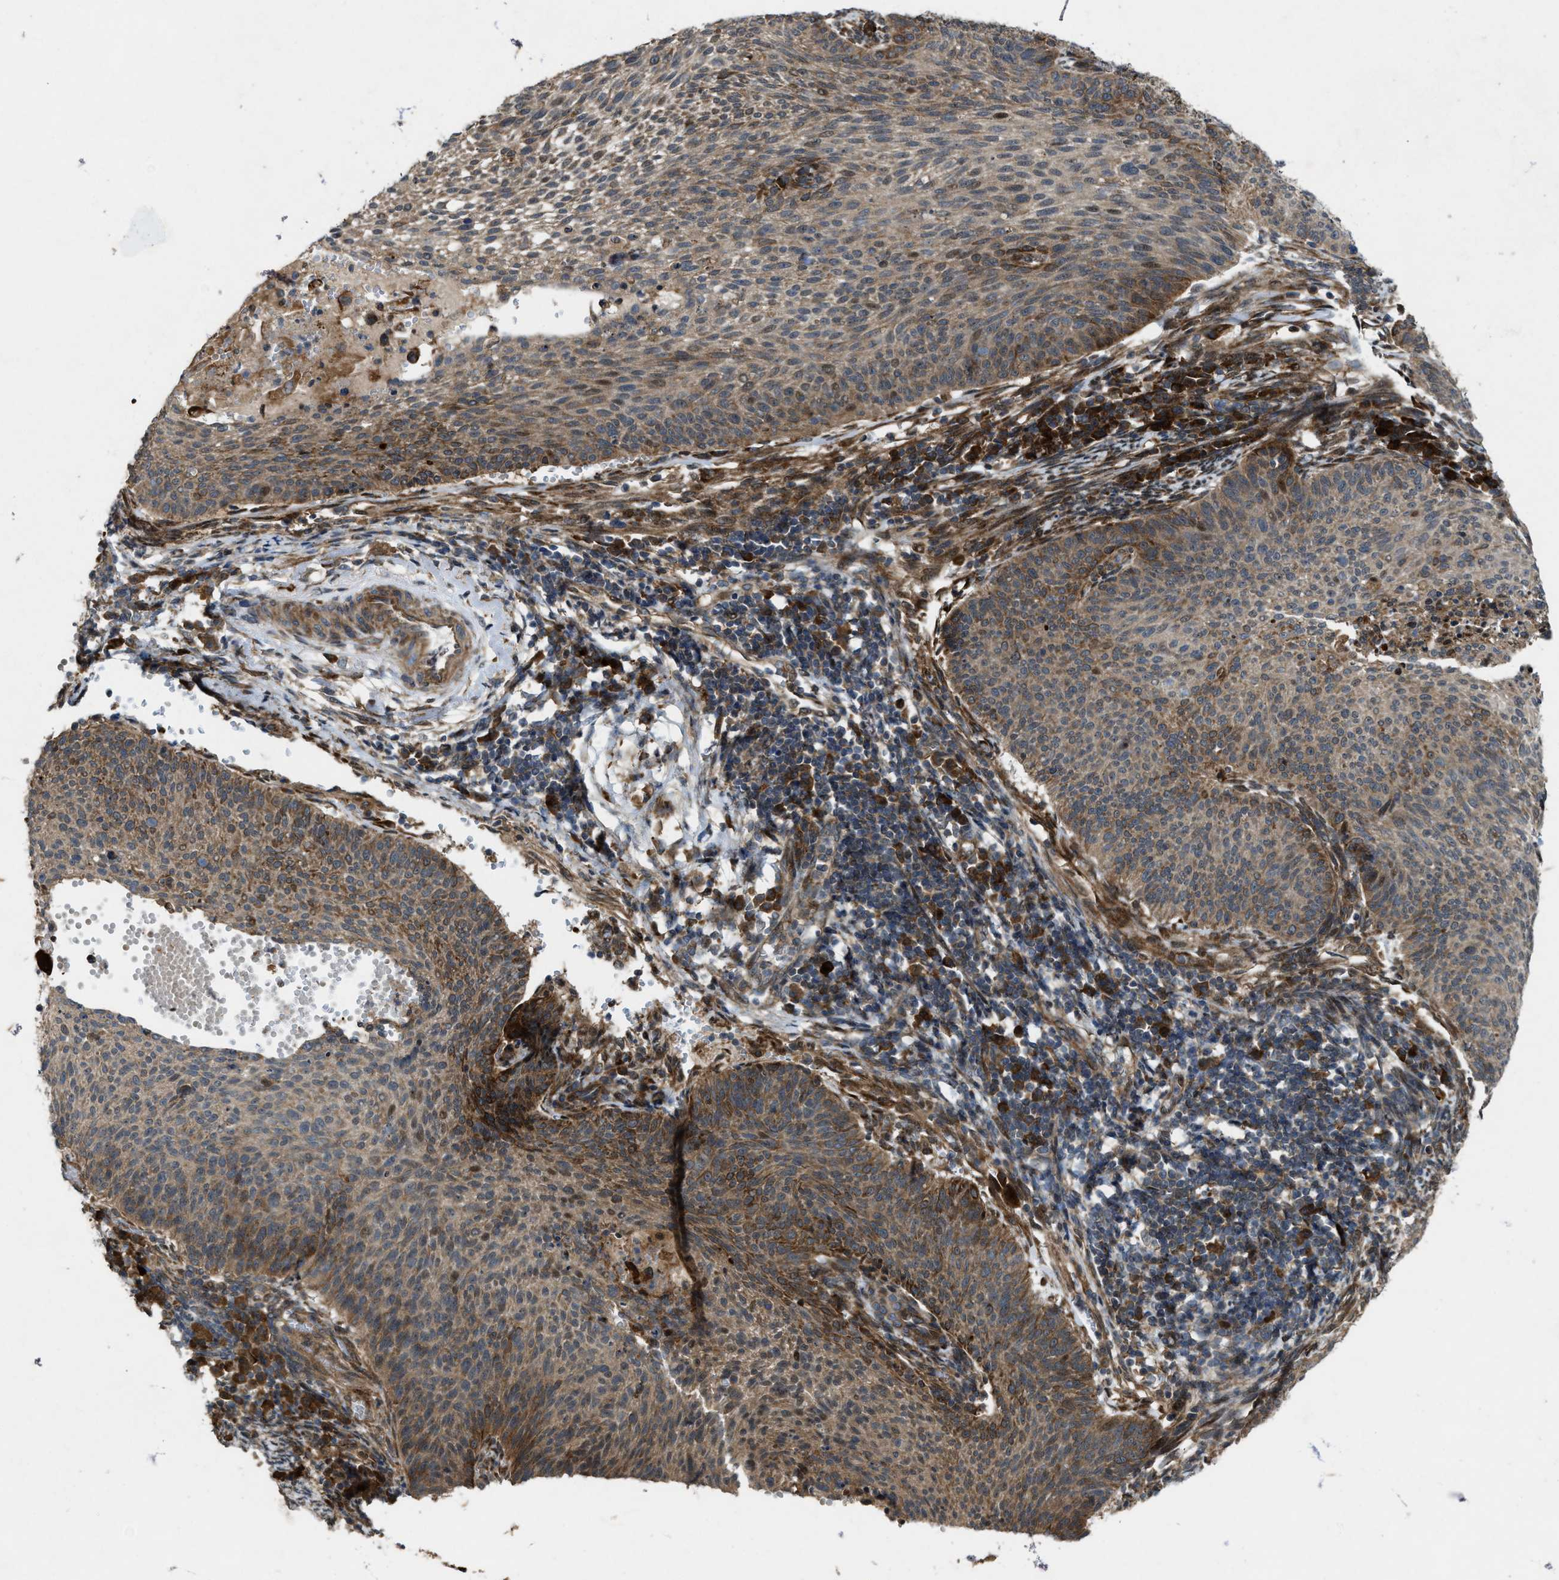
{"staining": {"intensity": "moderate", "quantity": ">75%", "location": "cytoplasmic/membranous"}, "tissue": "cervical cancer", "cell_type": "Tumor cells", "image_type": "cancer", "snomed": [{"axis": "morphology", "description": "Squamous cell carcinoma, NOS"}, {"axis": "topography", "description": "Cervix"}], "caption": "Squamous cell carcinoma (cervical) was stained to show a protein in brown. There is medium levels of moderate cytoplasmic/membranous expression in about >75% of tumor cells.", "gene": "LRRC72", "patient": {"sex": "female", "age": 70}}